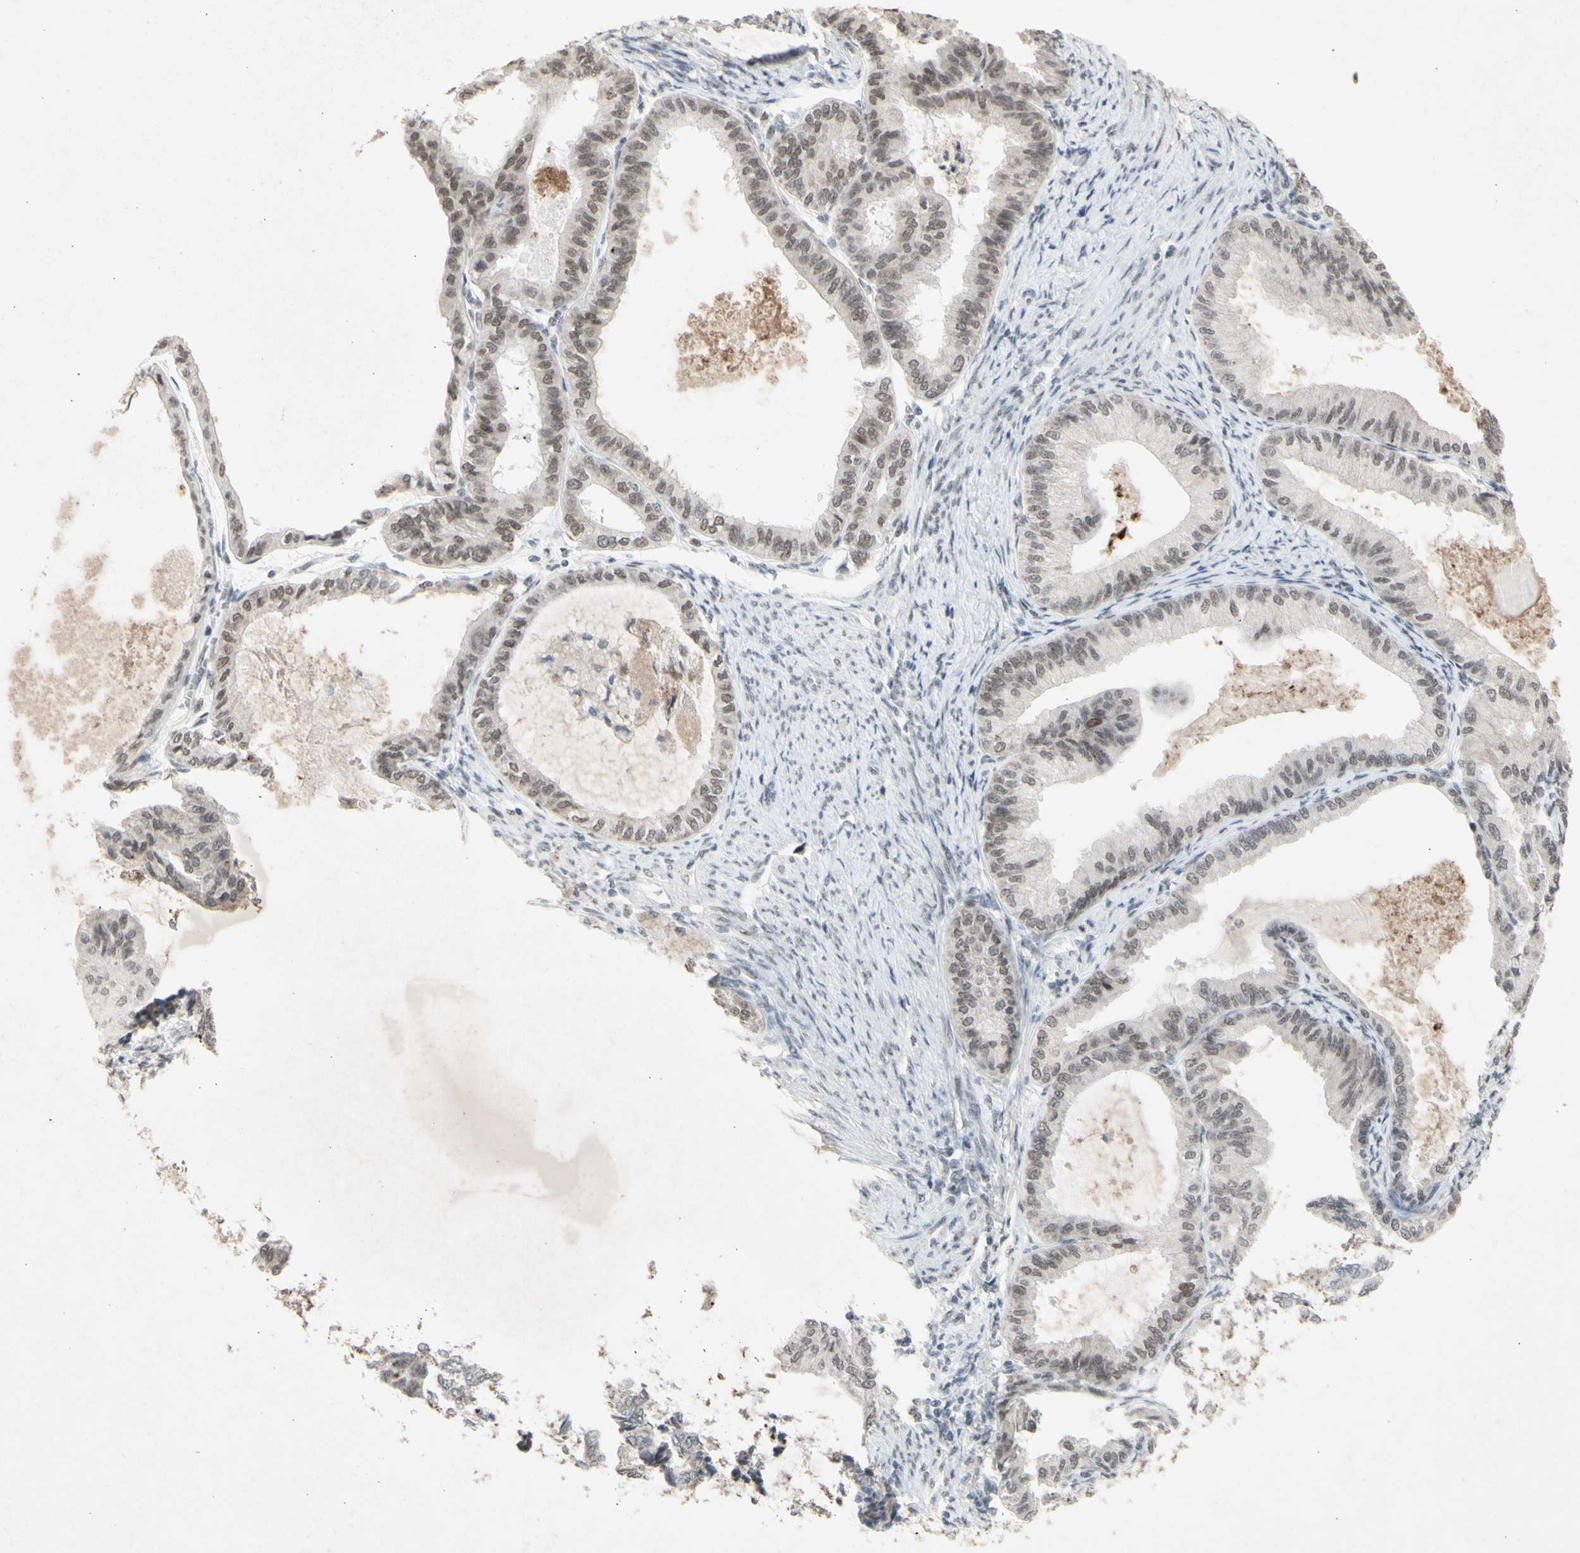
{"staining": {"intensity": "weak", "quantity": "25%-75%", "location": "nuclear"}, "tissue": "endometrial cancer", "cell_type": "Tumor cells", "image_type": "cancer", "snomed": [{"axis": "morphology", "description": "Adenocarcinoma, NOS"}, {"axis": "topography", "description": "Endometrium"}], "caption": "A high-resolution image shows immunohistochemistry (IHC) staining of adenocarcinoma (endometrial), which exhibits weak nuclear expression in about 25%-75% of tumor cells. The staining was performed using DAB, with brown indicating positive protein expression. Nuclei are stained blue with hematoxylin.", "gene": "CENPB", "patient": {"sex": "female", "age": 86}}